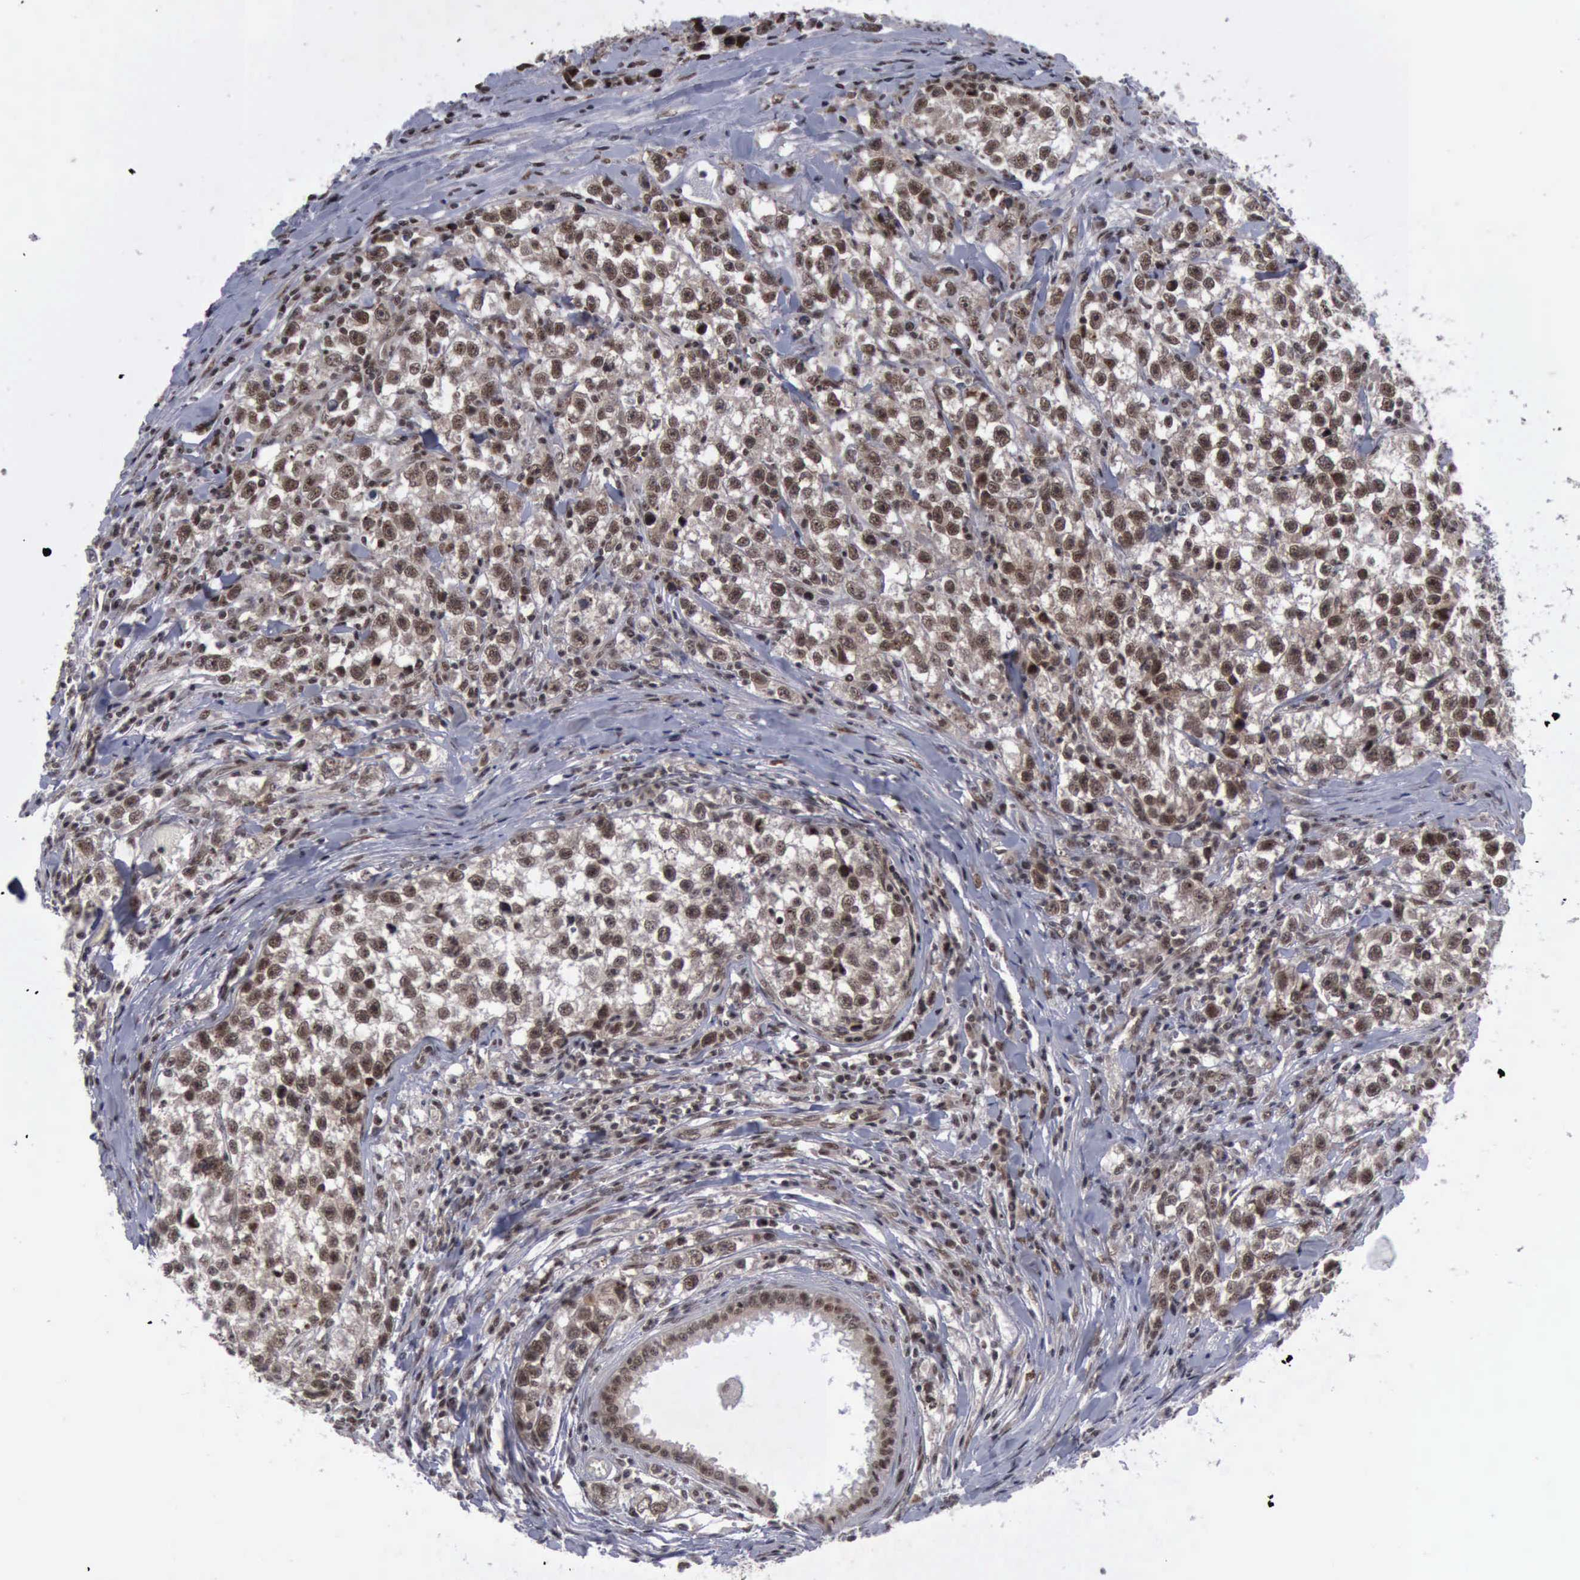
{"staining": {"intensity": "moderate", "quantity": ">75%", "location": "cytoplasmic/membranous,nuclear"}, "tissue": "testis cancer", "cell_type": "Tumor cells", "image_type": "cancer", "snomed": [{"axis": "morphology", "description": "Seminoma, NOS"}, {"axis": "morphology", "description": "Carcinoma, Embryonal, NOS"}, {"axis": "topography", "description": "Testis"}], "caption": "Immunohistochemical staining of testis cancer demonstrates medium levels of moderate cytoplasmic/membranous and nuclear protein expression in about >75% of tumor cells.", "gene": "ATM", "patient": {"sex": "male", "age": 30}}